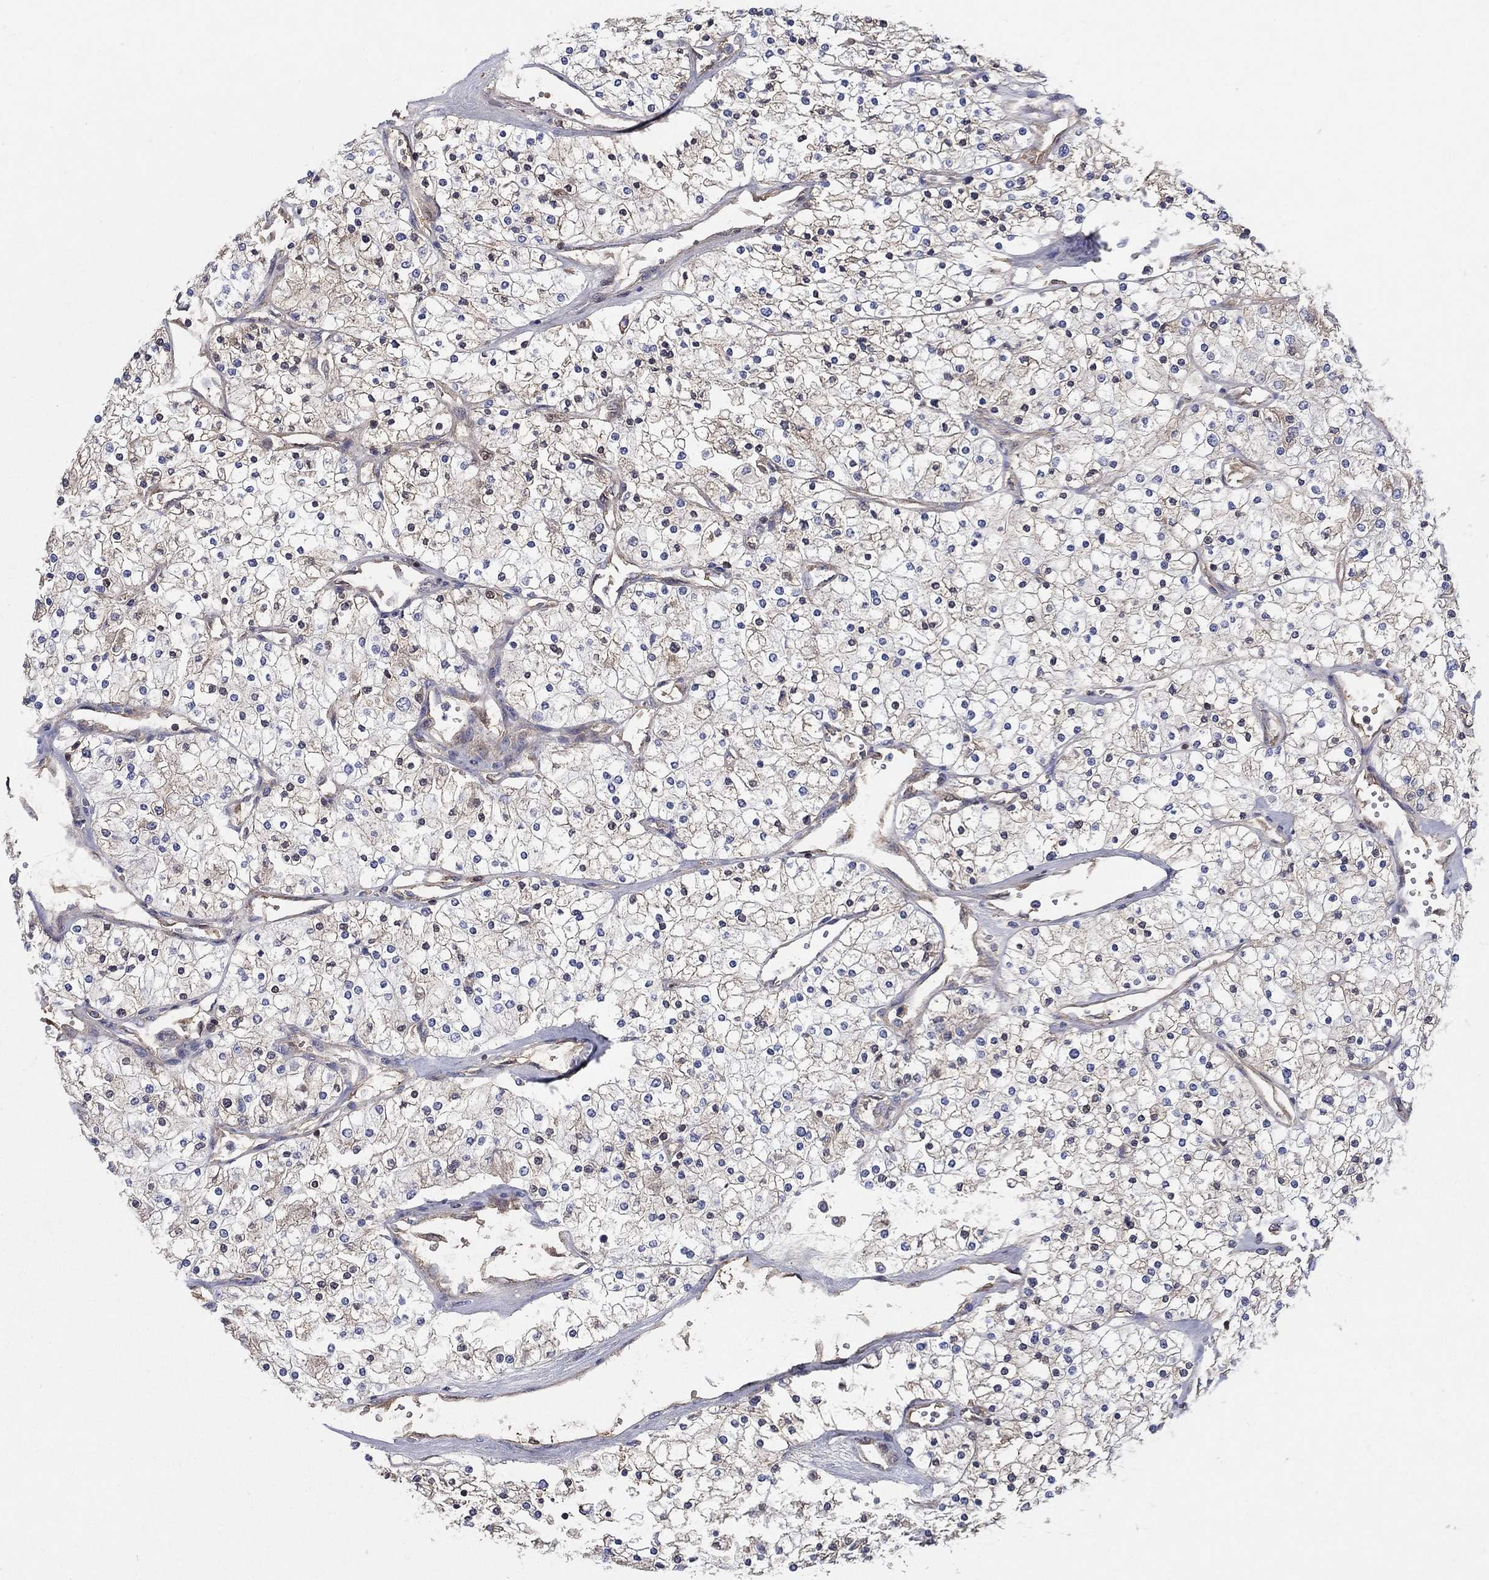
{"staining": {"intensity": "weak", "quantity": "<25%", "location": "cytoplasmic/membranous"}, "tissue": "renal cancer", "cell_type": "Tumor cells", "image_type": "cancer", "snomed": [{"axis": "morphology", "description": "Adenocarcinoma, NOS"}, {"axis": "topography", "description": "Kidney"}], "caption": "Immunohistochemistry (IHC) histopathology image of renal cancer stained for a protein (brown), which shows no positivity in tumor cells.", "gene": "AGFG2", "patient": {"sex": "male", "age": 80}}